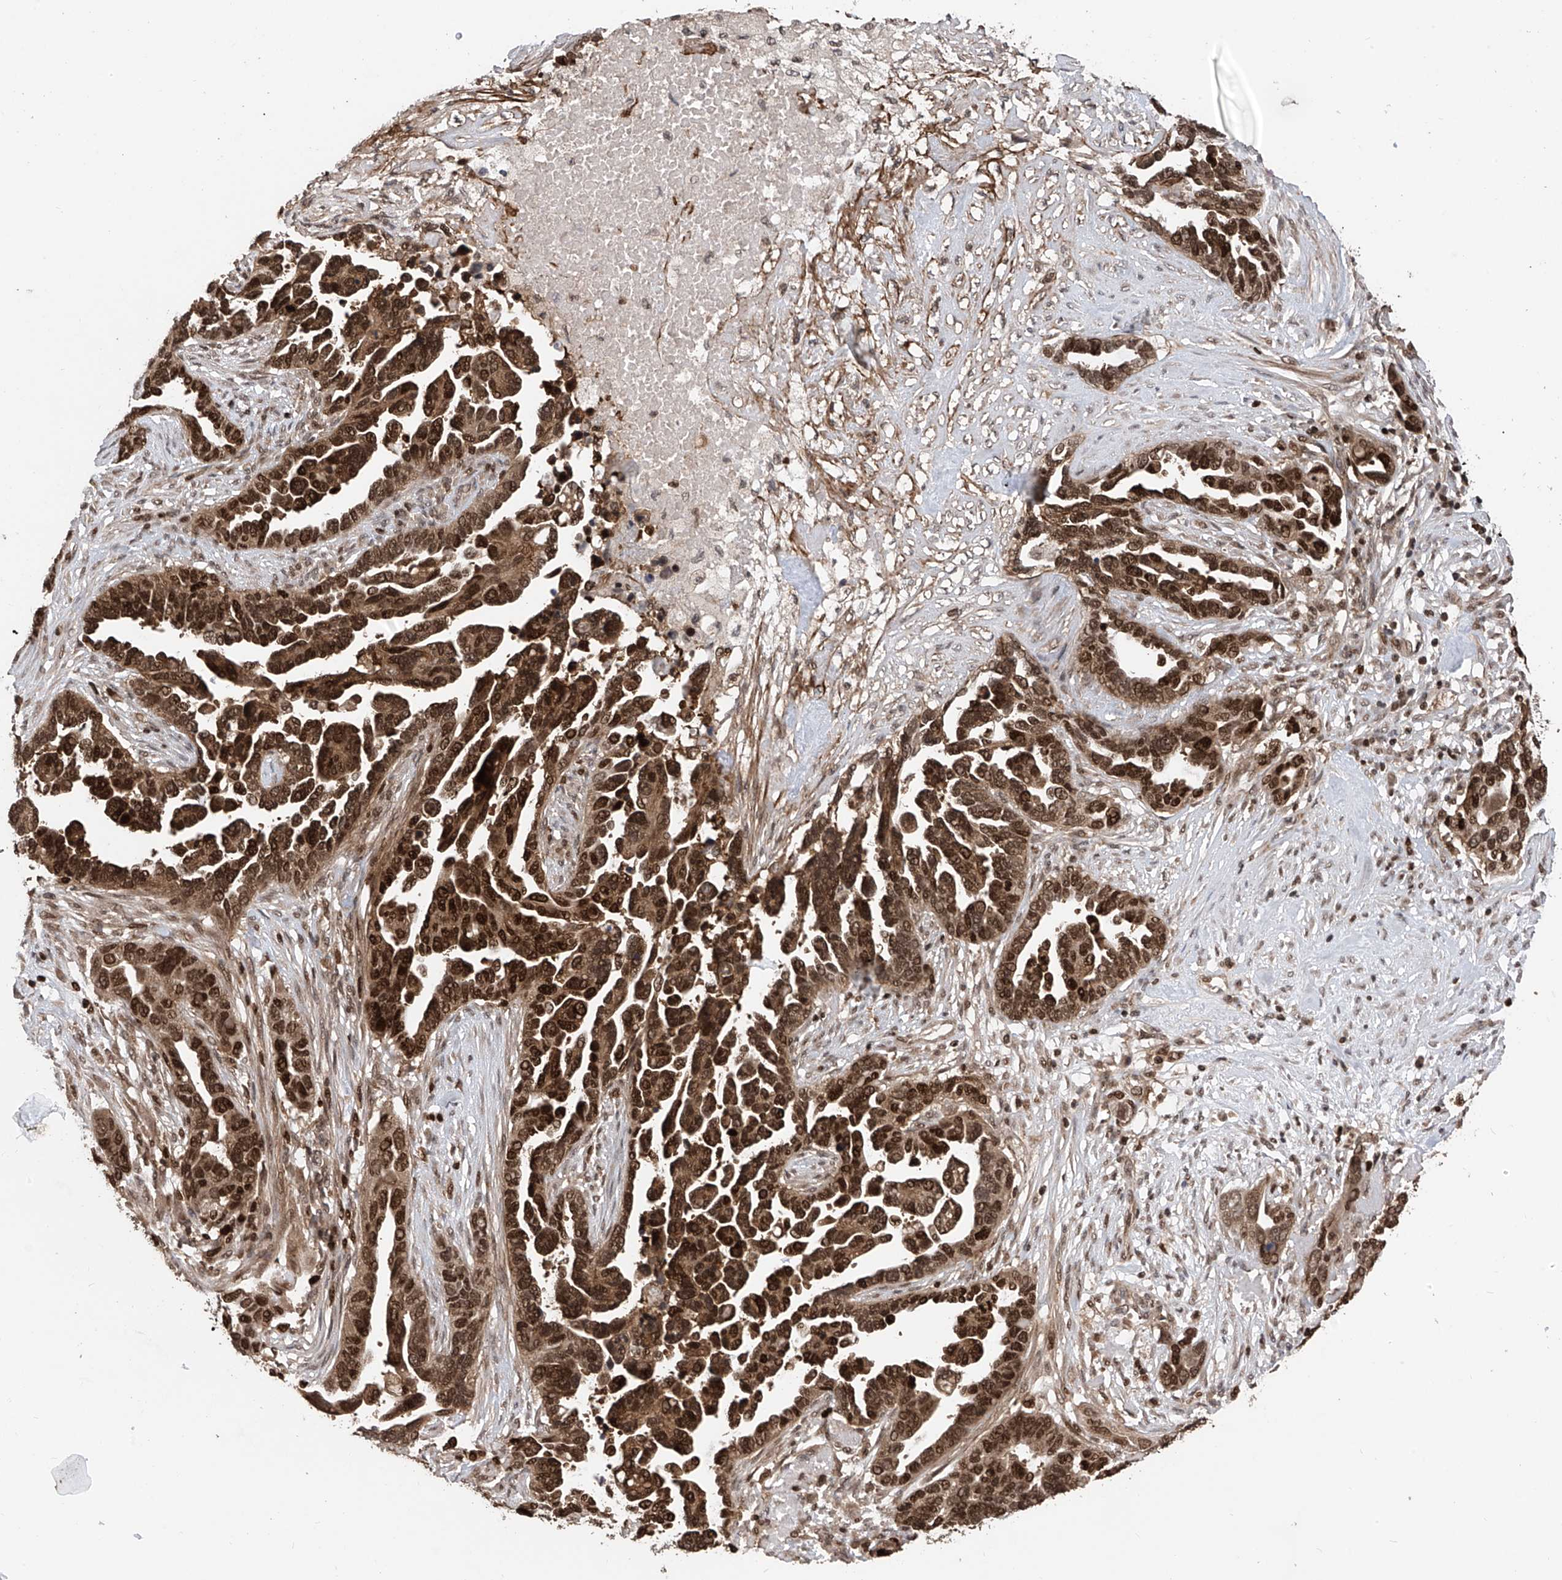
{"staining": {"intensity": "strong", "quantity": ">75%", "location": "cytoplasmic/membranous,nuclear"}, "tissue": "ovarian cancer", "cell_type": "Tumor cells", "image_type": "cancer", "snomed": [{"axis": "morphology", "description": "Cystadenocarcinoma, serous, NOS"}, {"axis": "topography", "description": "Ovary"}], "caption": "Immunohistochemical staining of ovarian cancer displays high levels of strong cytoplasmic/membranous and nuclear protein expression in approximately >75% of tumor cells.", "gene": "DNAJC9", "patient": {"sex": "female", "age": 54}}